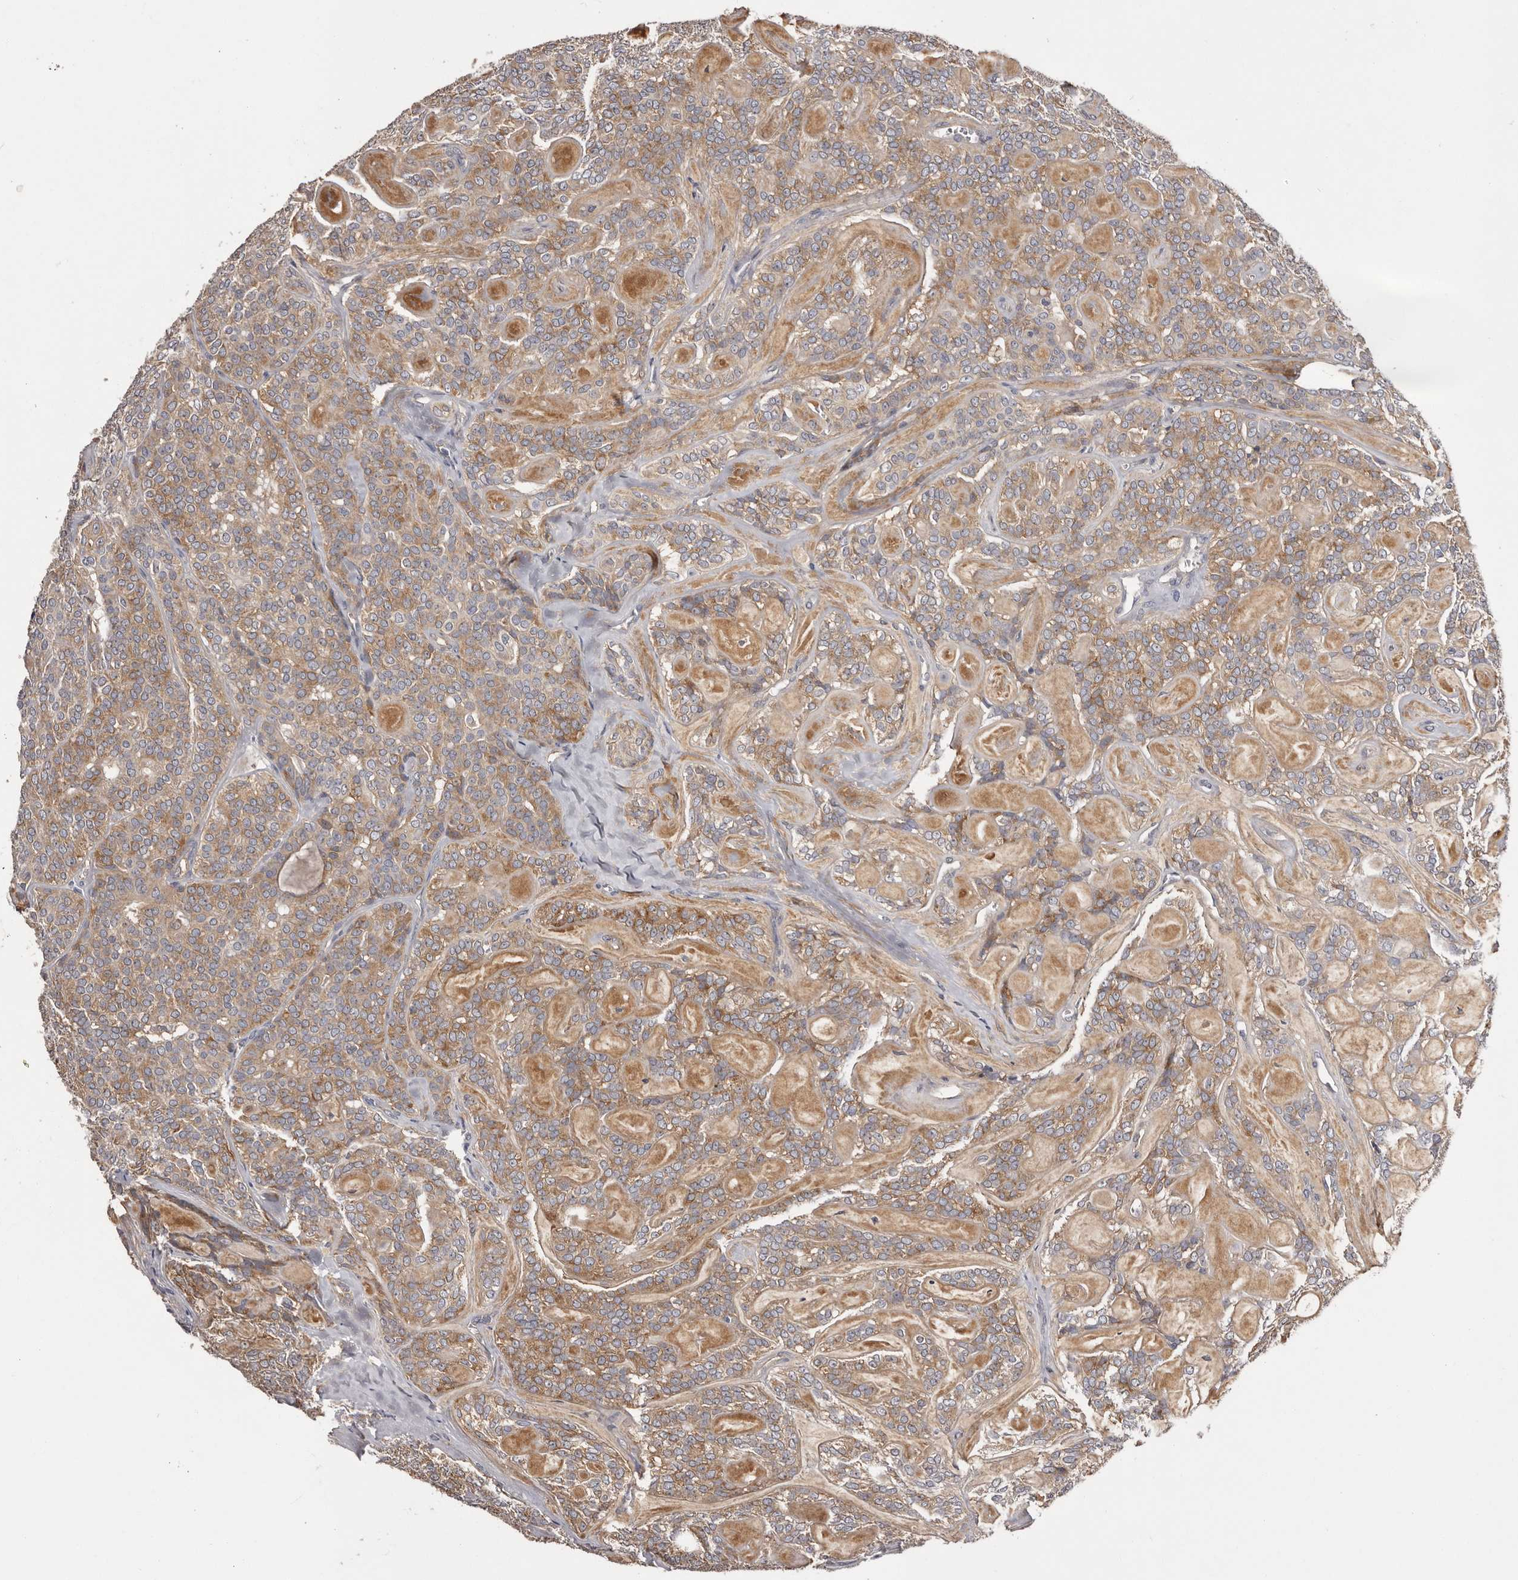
{"staining": {"intensity": "moderate", "quantity": ">75%", "location": "cytoplasmic/membranous"}, "tissue": "head and neck cancer", "cell_type": "Tumor cells", "image_type": "cancer", "snomed": [{"axis": "morphology", "description": "Adenocarcinoma, NOS"}, {"axis": "topography", "description": "Head-Neck"}], "caption": "High-power microscopy captured an IHC histopathology image of head and neck adenocarcinoma, revealing moderate cytoplasmic/membranous expression in approximately >75% of tumor cells. Nuclei are stained in blue.", "gene": "LTV1", "patient": {"sex": "male", "age": 66}}